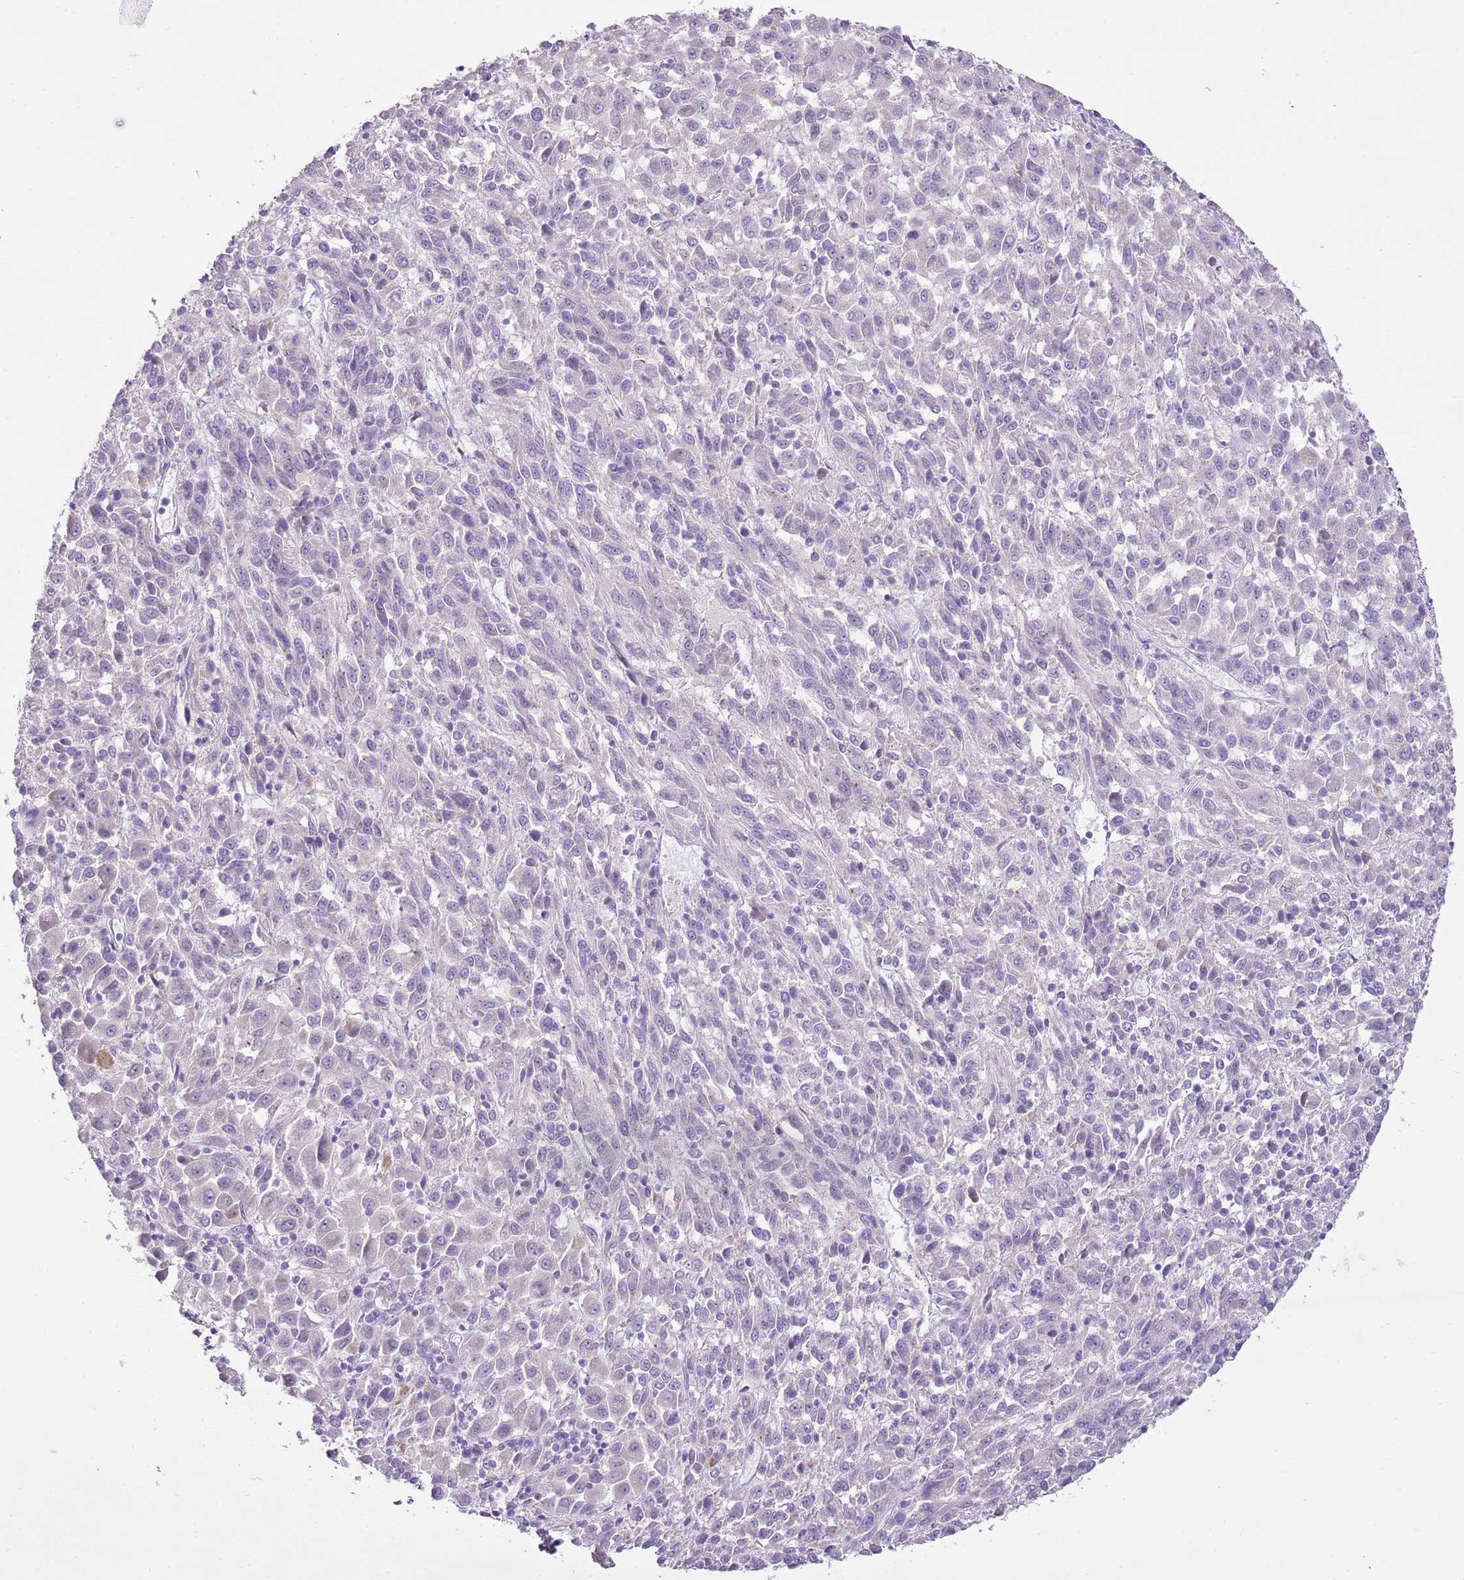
{"staining": {"intensity": "negative", "quantity": "none", "location": "none"}, "tissue": "melanoma", "cell_type": "Tumor cells", "image_type": "cancer", "snomed": [{"axis": "morphology", "description": "Malignant melanoma, Metastatic site"}, {"axis": "topography", "description": "Lung"}], "caption": "The immunohistochemistry (IHC) photomicrograph has no significant positivity in tumor cells of malignant melanoma (metastatic site) tissue.", "gene": "XPO7", "patient": {"sex": "male", "age": 64}}